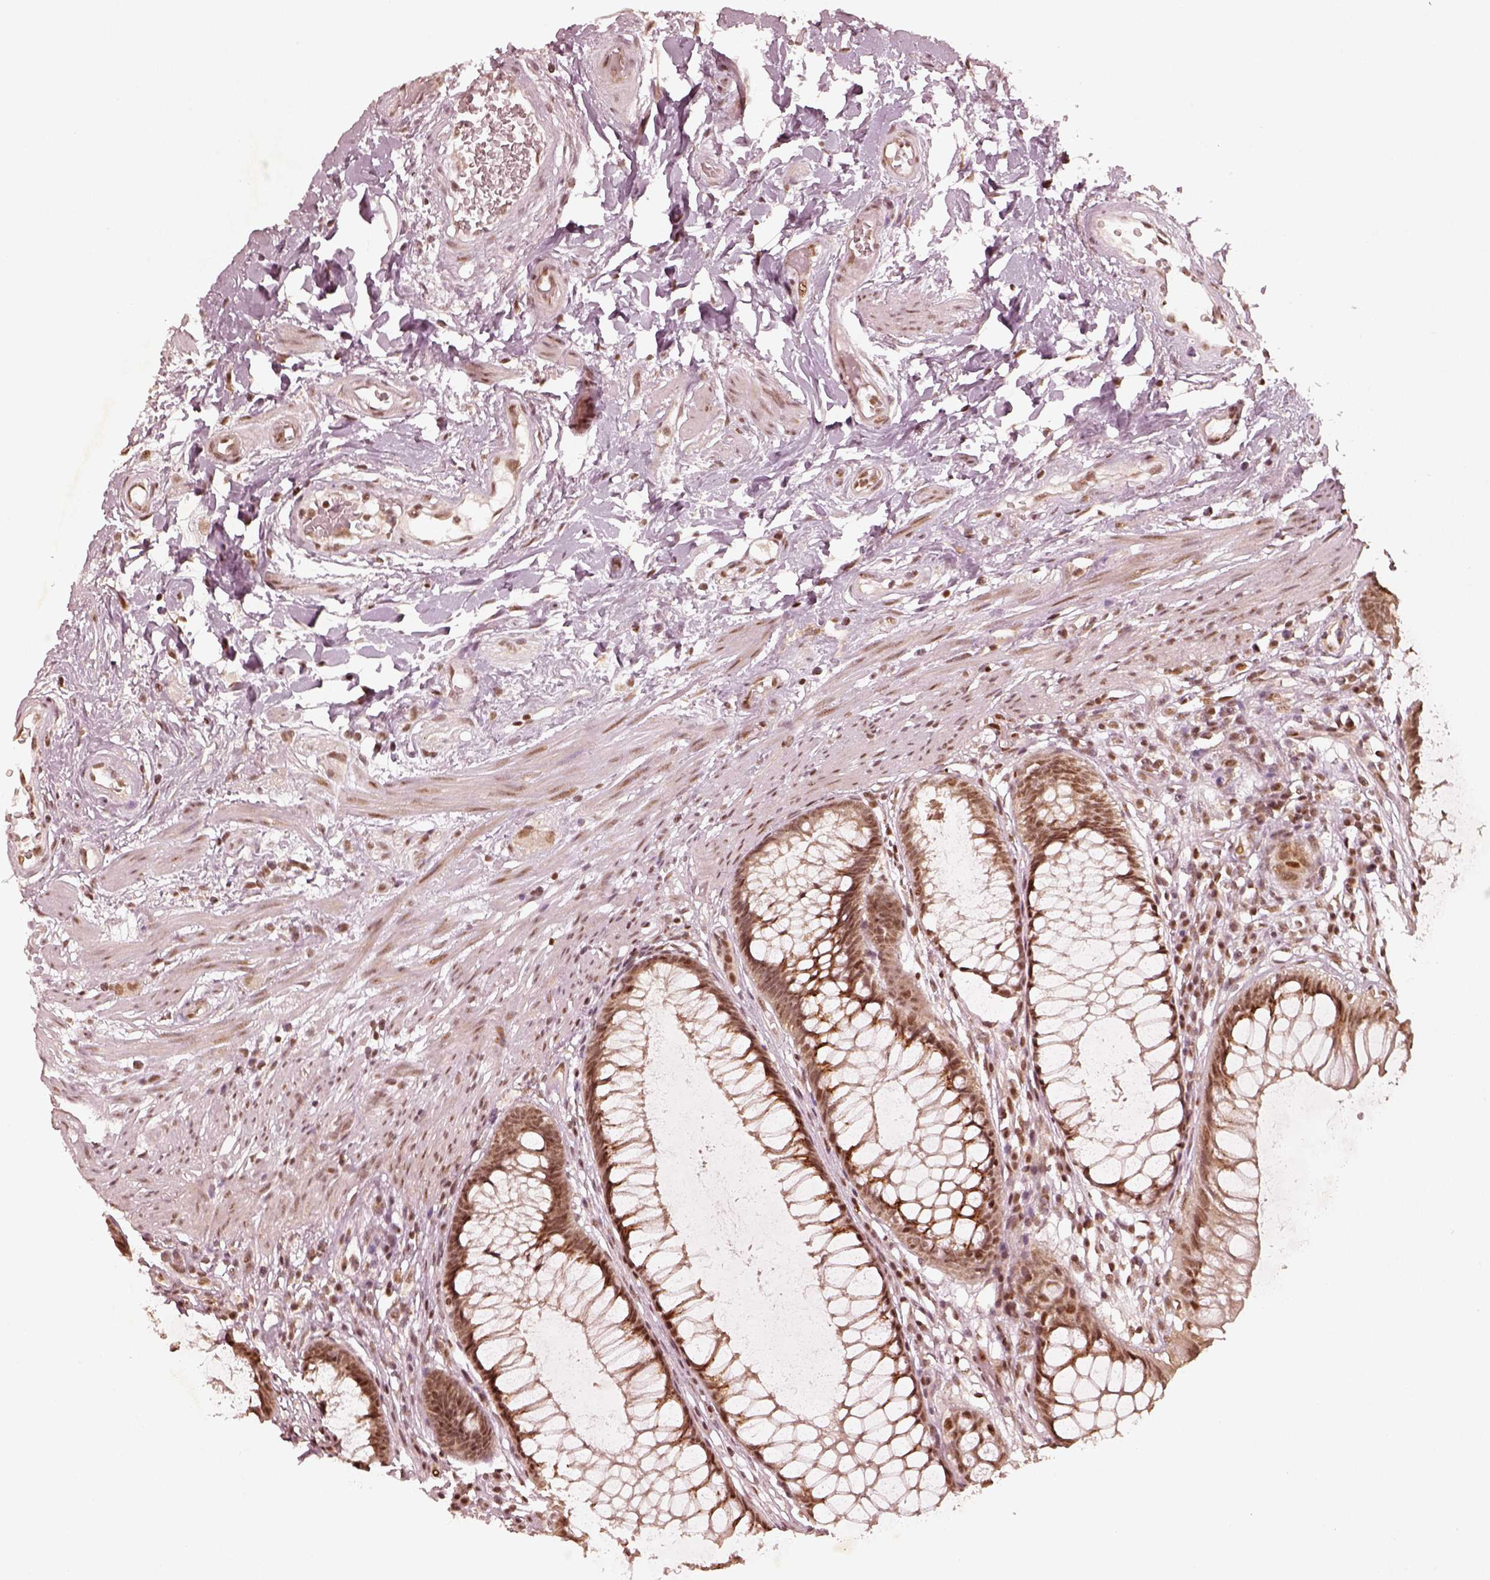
{"staining": {"intensity": "strong", "quantity": ">75%", "location": "nuclear"}, "tissue": "rectum", "cell_type": "Glandular cells", "image_type": "normal", "snomed": [{"axis": "morphology", "description": "Normal tissue, NOS"}, {"axis": "topography", "description": "Smooth muscle"}, {"axis": "topography", "description": "Rectum"}], "caption": "Immunohistochemistry (IHC) micrograph of benign rectum: rectum stained using immunohistochemistry shows high levels of strong protein expression localized specifically in the nuclear of glandular cells, appearing as a nuclear brown color.", "gene": "GMEB2", "patient": {"sex": "male", "age": 53}}